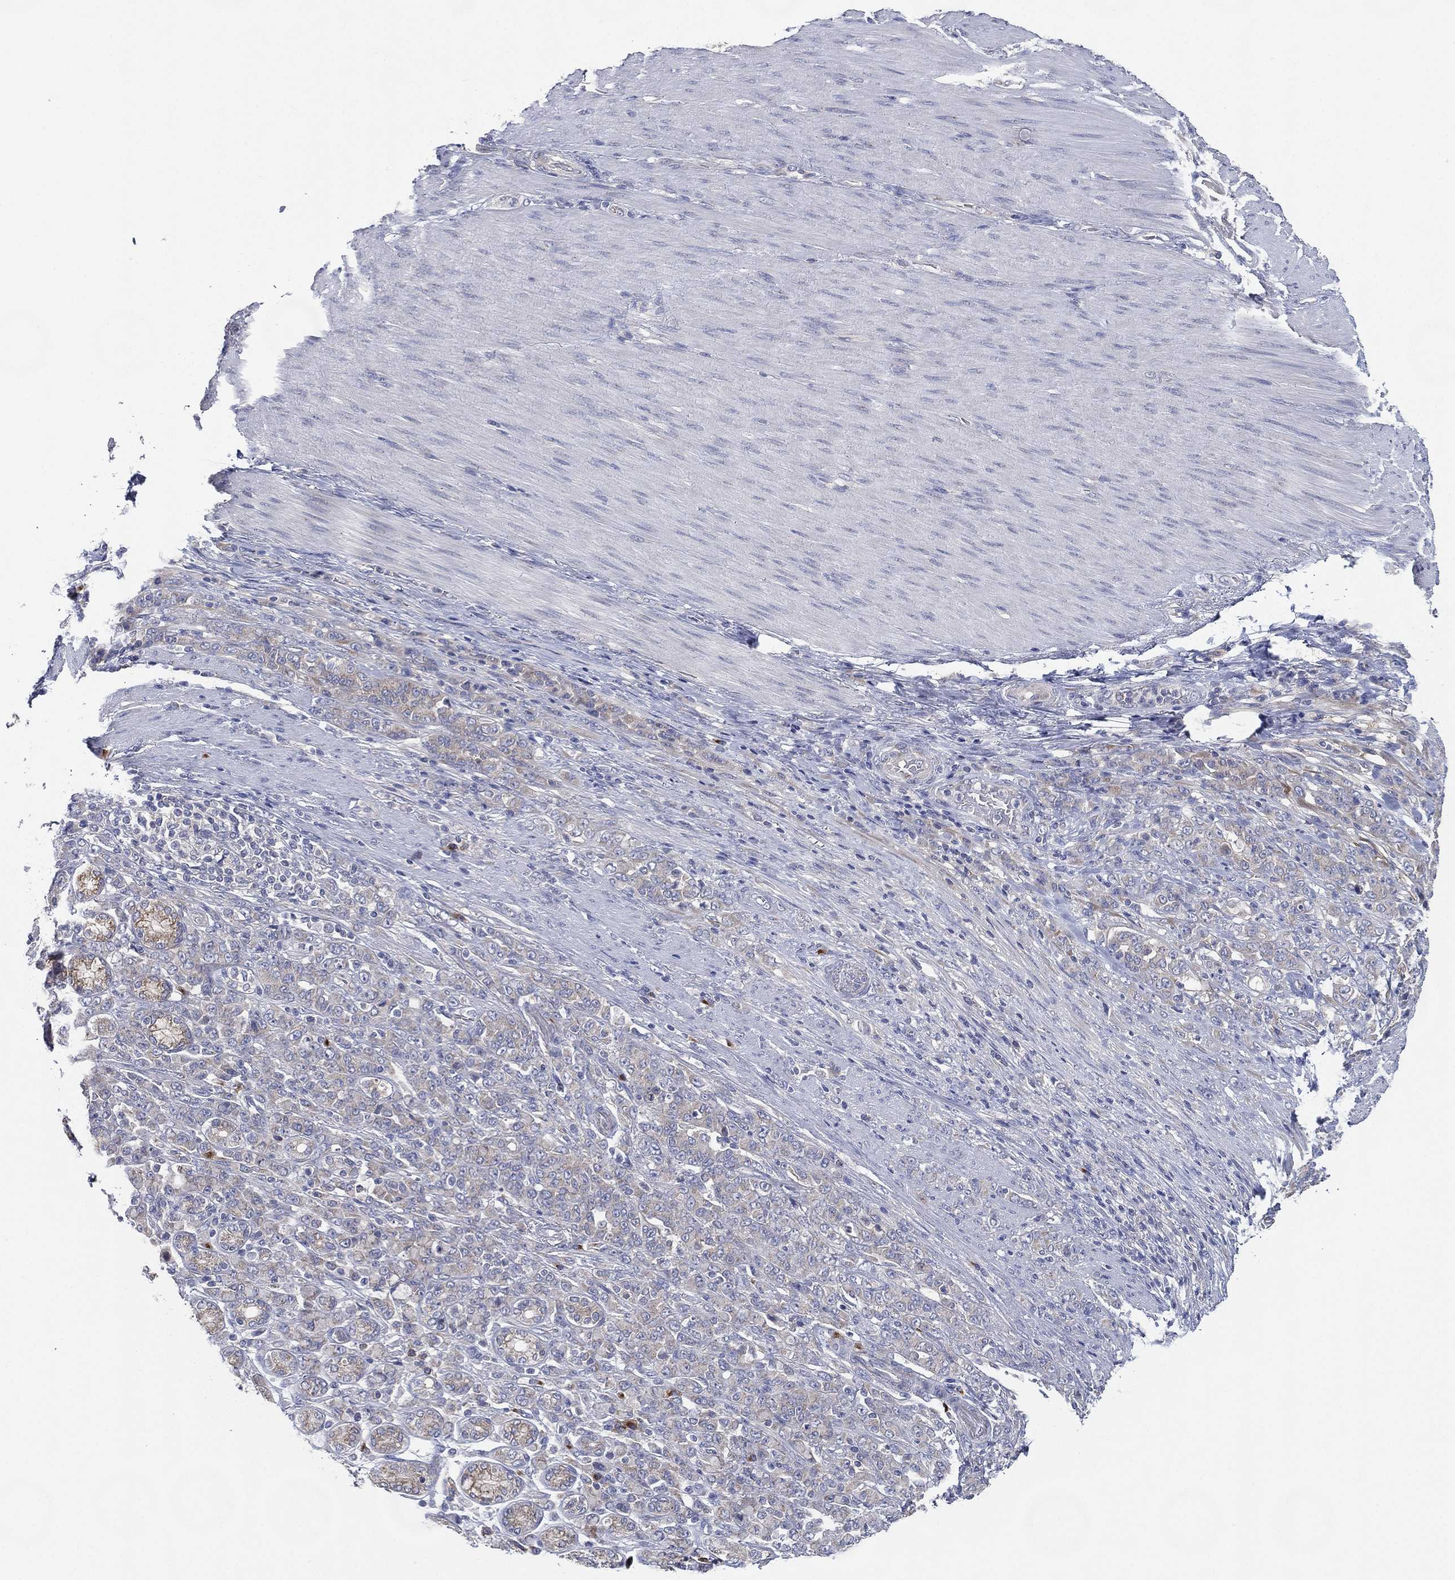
{"staining": {"intensity": "negative", "quantity": "none", "location": "none"}, "tissue": "stomach cancer", "cell_type": "Tumor cells", "image_type": "cancer", "snomed": [{"axis": "morphology", "description": "Normal tissue, NOS"}, {"axis": "morphology", "description": "Adenocarcinoma, NOS"}, {"axis": "topography", "description": "Stomach"}], "caption": "Immunohistochemical staining of human stomach cancer (adenocarcinoma) reveals no significant expression in tumor cells. (DAB IHC with hematoxylin counter stain).", "gene": "ATP8A2", "patient": {"sex": "female", "age": 79}}